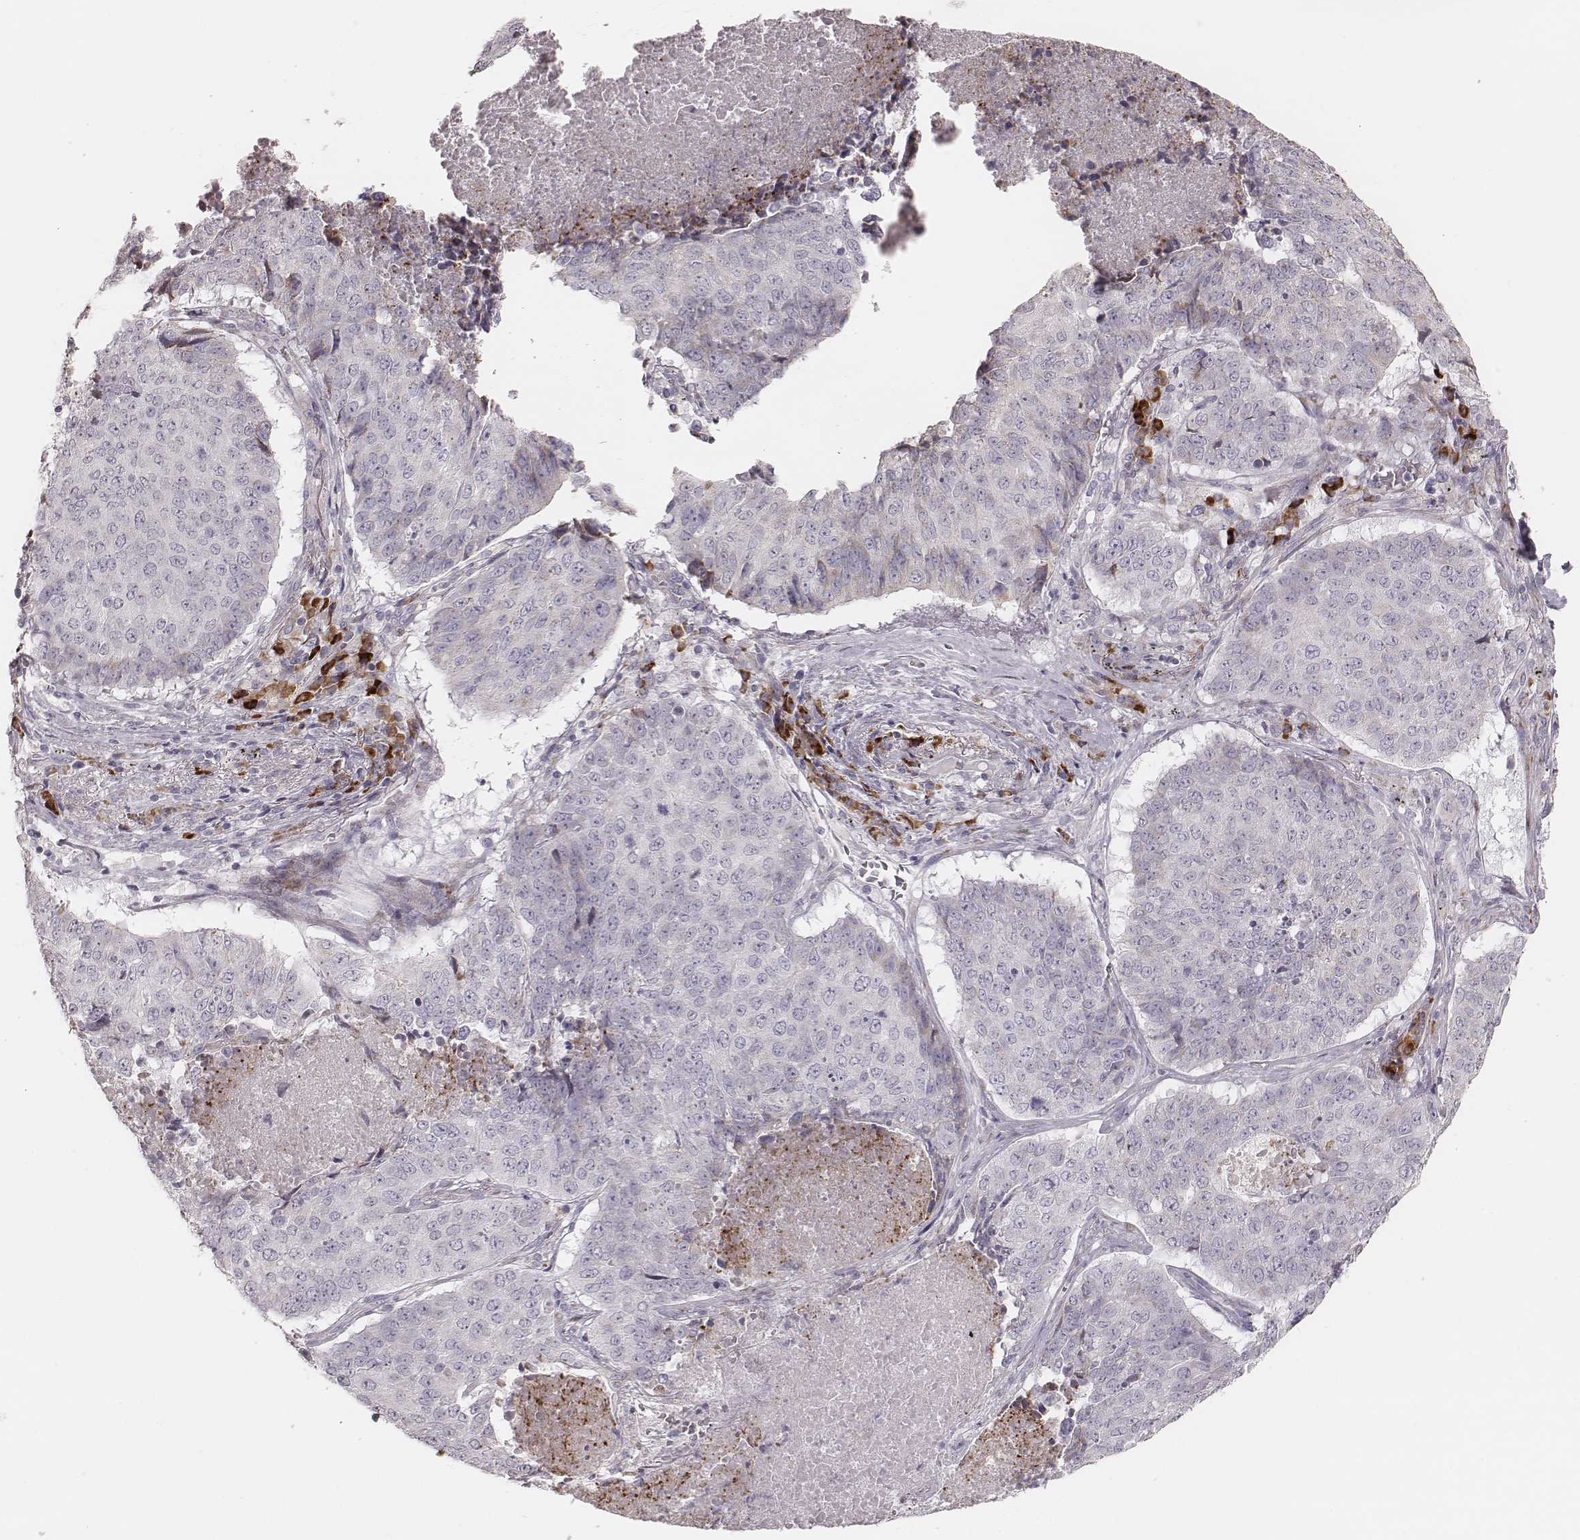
{"staining": {"intensity": "negative", "quantity": "none", "location": "none"}, "tissue": "lung cancer", "cell_type": "Tumor cells", "image_type": "cancer", "snomed": [{"axis": "morphology", "description": "Normal tissue, NOS"}, {"axis": "morphology", "description": "Squamous cell carcinoma, NOS"}, {"axis": "topography", "description": "Bronchus"}, {"axis": "topography", "description": "Lung"}], "caption": "A histopathology image of human lung cancer is negative for staining in tumor cells.", "gene": "KIF5C", "patient": {"sex": "male", "age": 64}}